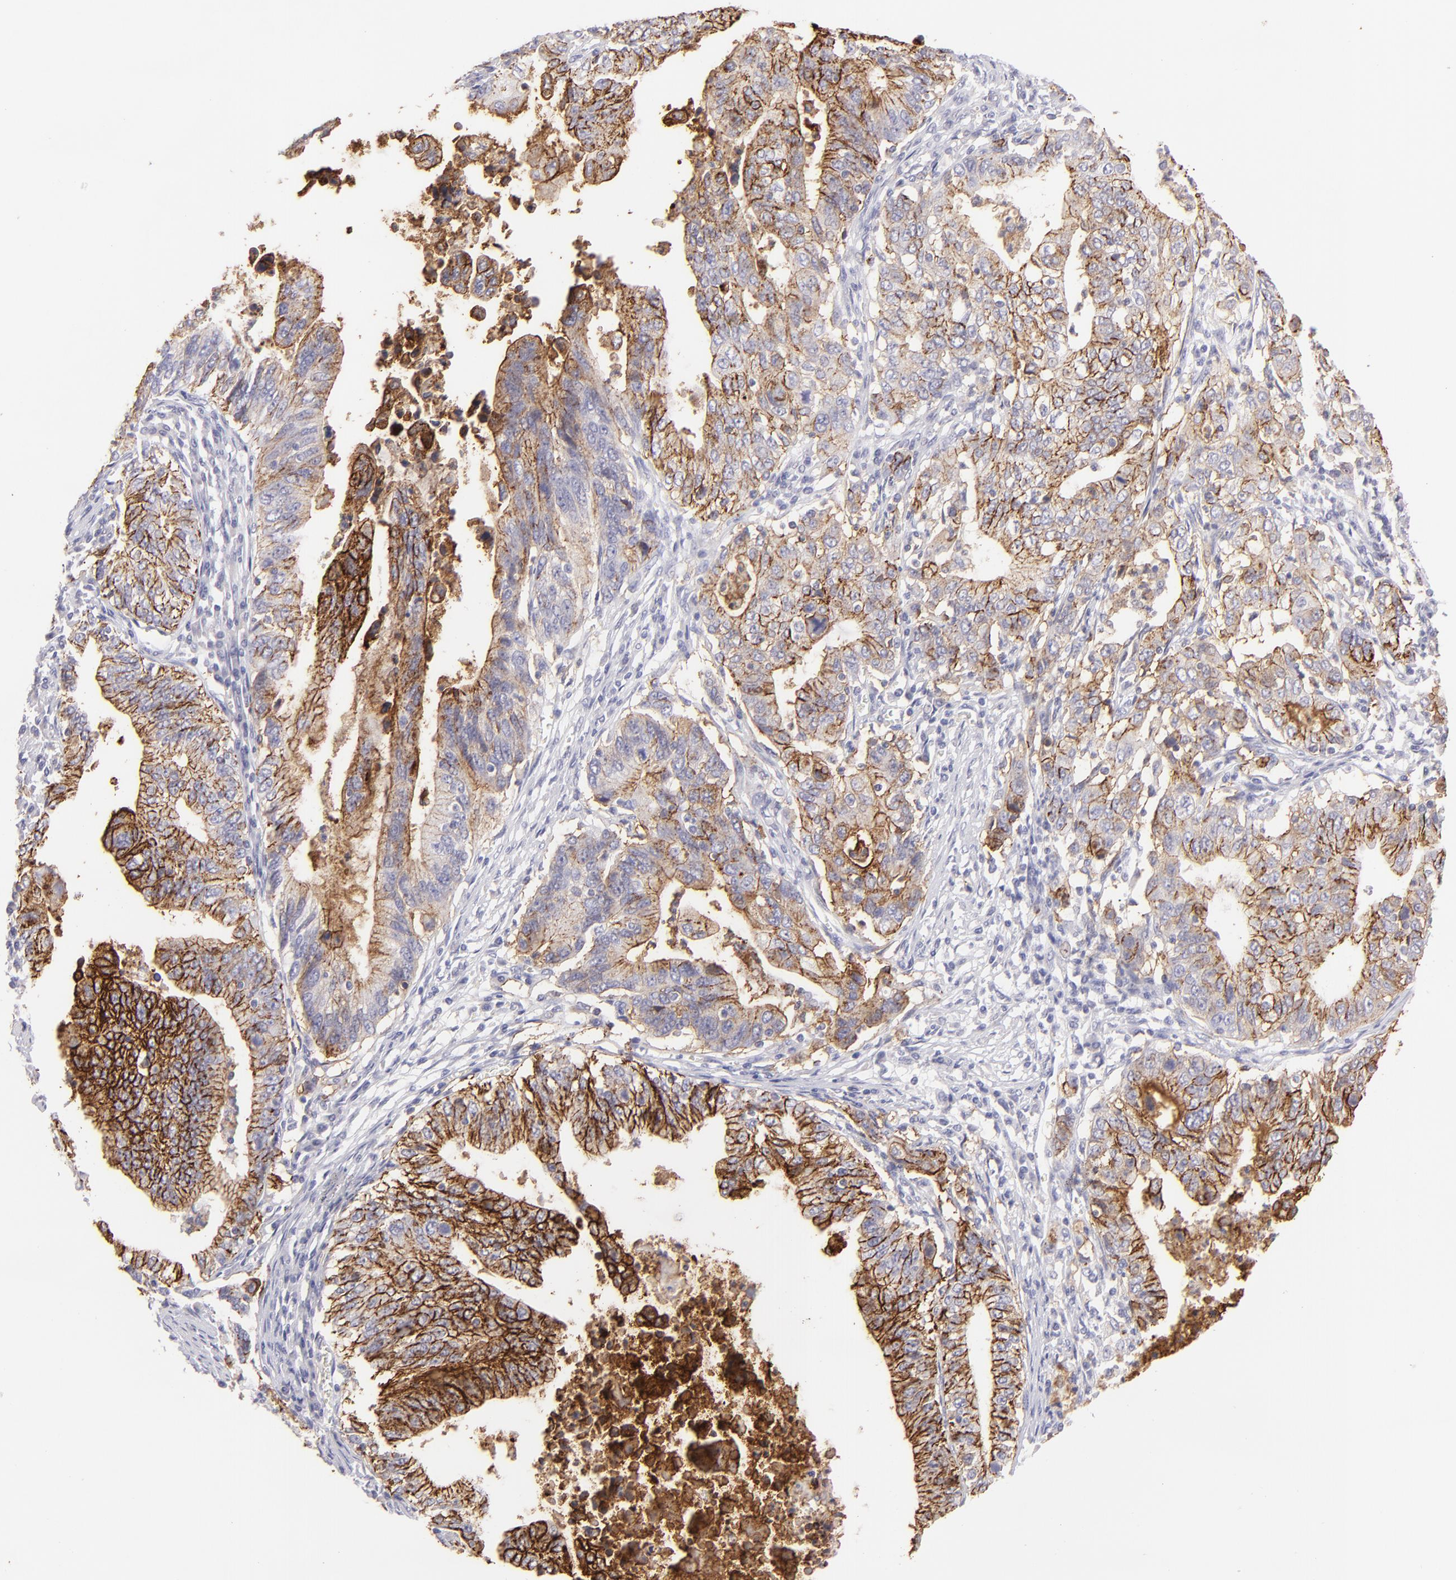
{"staining": {"intensity": "strong", "quantity": ">75%", "location": "cytoplasmic/membranous"}, "tissue": "stomach cancer", "cell_type": "Tumor cells", "image_type": "cancer", "snomed": [{"axis": "morphology", "description": "Adenocarcinoma, NOS"}, {"axis": "topography", "description": "Stomach, upper"}], "caption": "Stomach cancer tissue reveals strong cytoplasmic/membranous expression in approximately >75% of tumor cells (DAB = brown stain, brightfield microscopy at high magnification).", "gene": "CLDN4", "patient": {"sex": "female", "age": 50}}